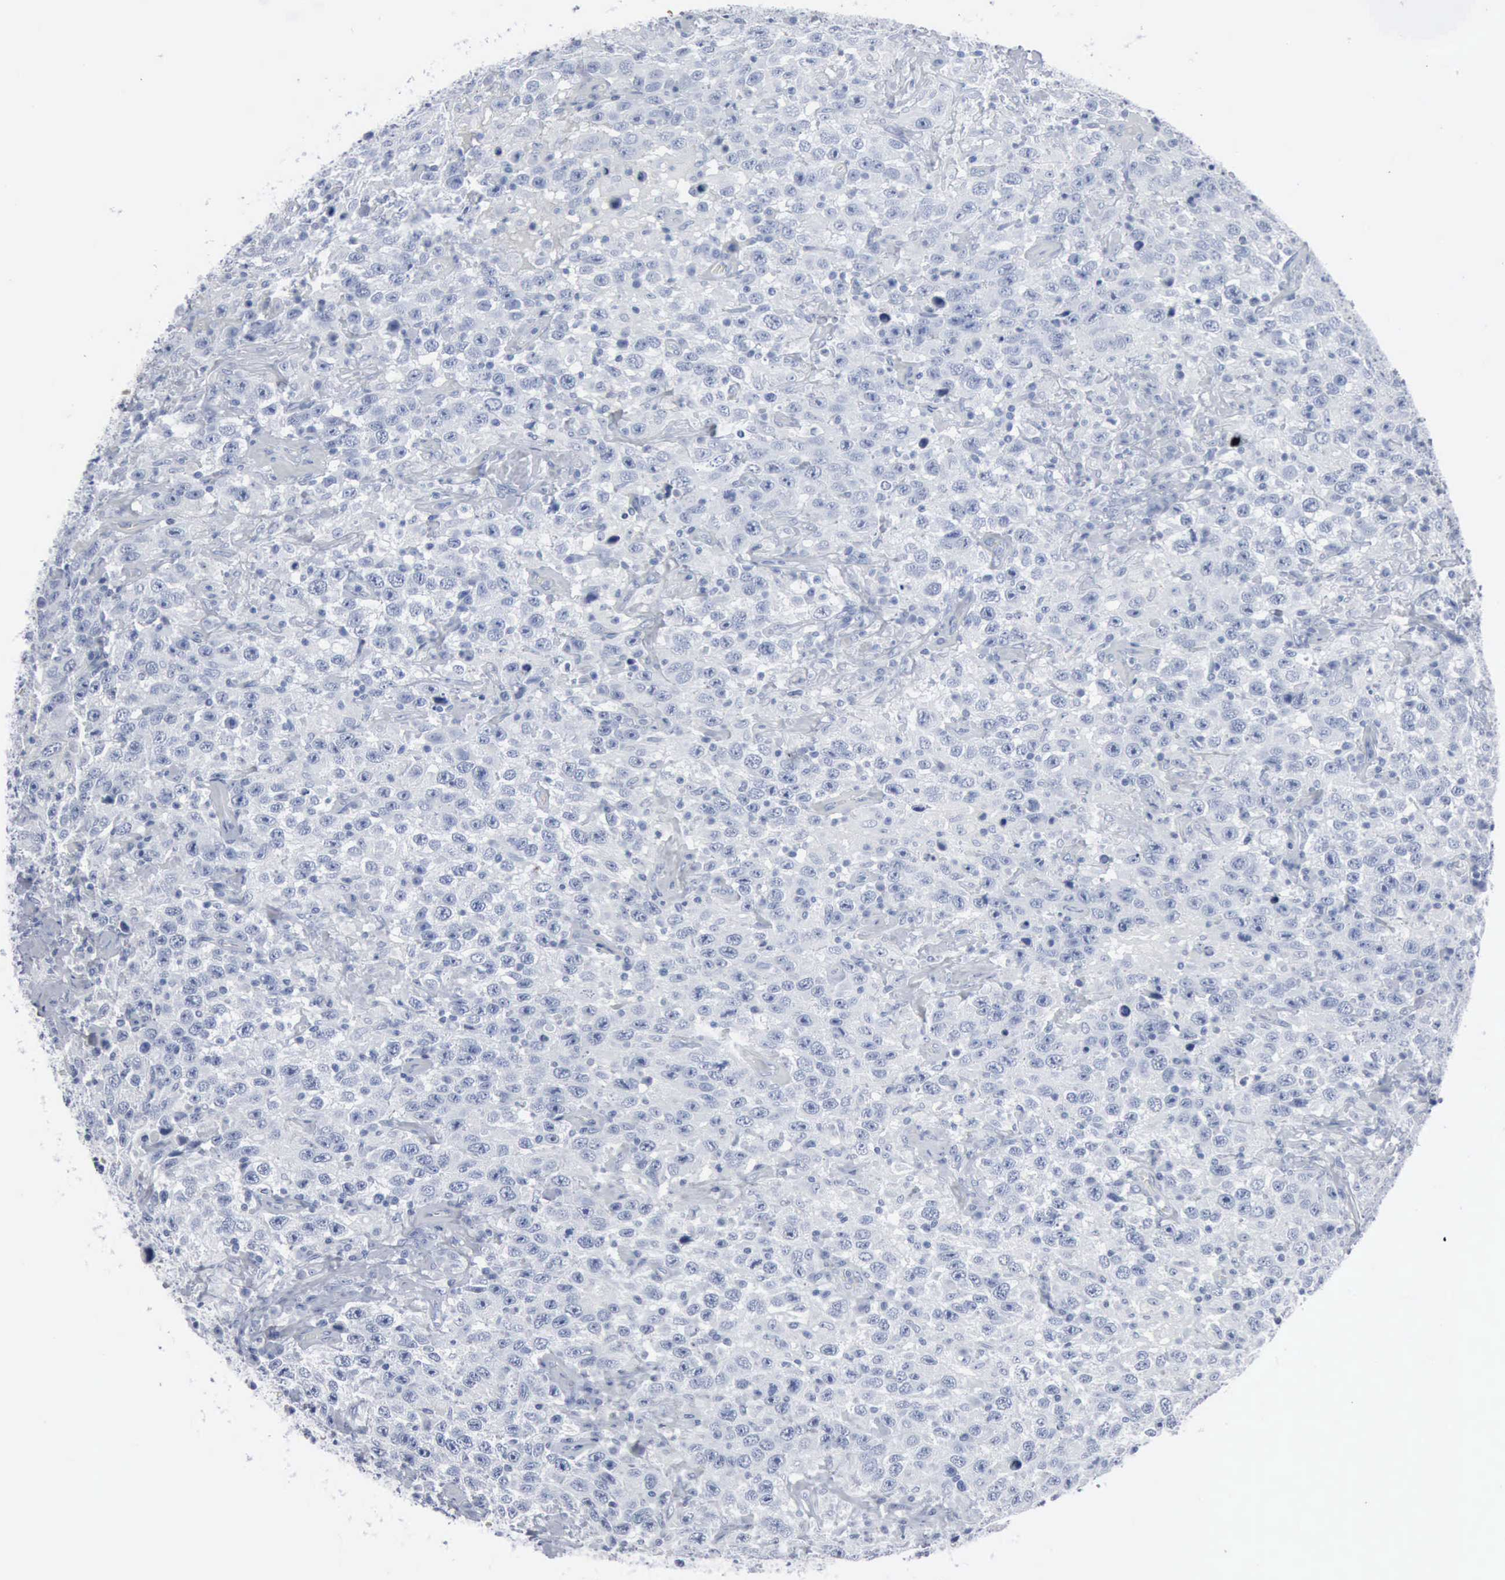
{"staining": {"intensity": "negative", "quantity": "none", "location": "none"}, "tissue": "testis cancer", "cell_type": "Tumor cells", "image_type": "cancer", "snomed": [{"axis": "morphology", "description": "Seminoma, NOS"}, {"axis": "topography", "description": "Testis"}], "caption": "Immunohistochemistry (IHC) histopathology image of neoplastic tissue: human testis seminoma stained with DAB (3,3'-diaminobenzidine) shows no significant protein staining in tumor cells. (DAB (3,3'-diaminobenzidine) immunohistochemistry (IHC) visualized using brightfield microscopy, high magnification).", "gene": "DMD", "patient": {"sex": "male", "age": 41}}